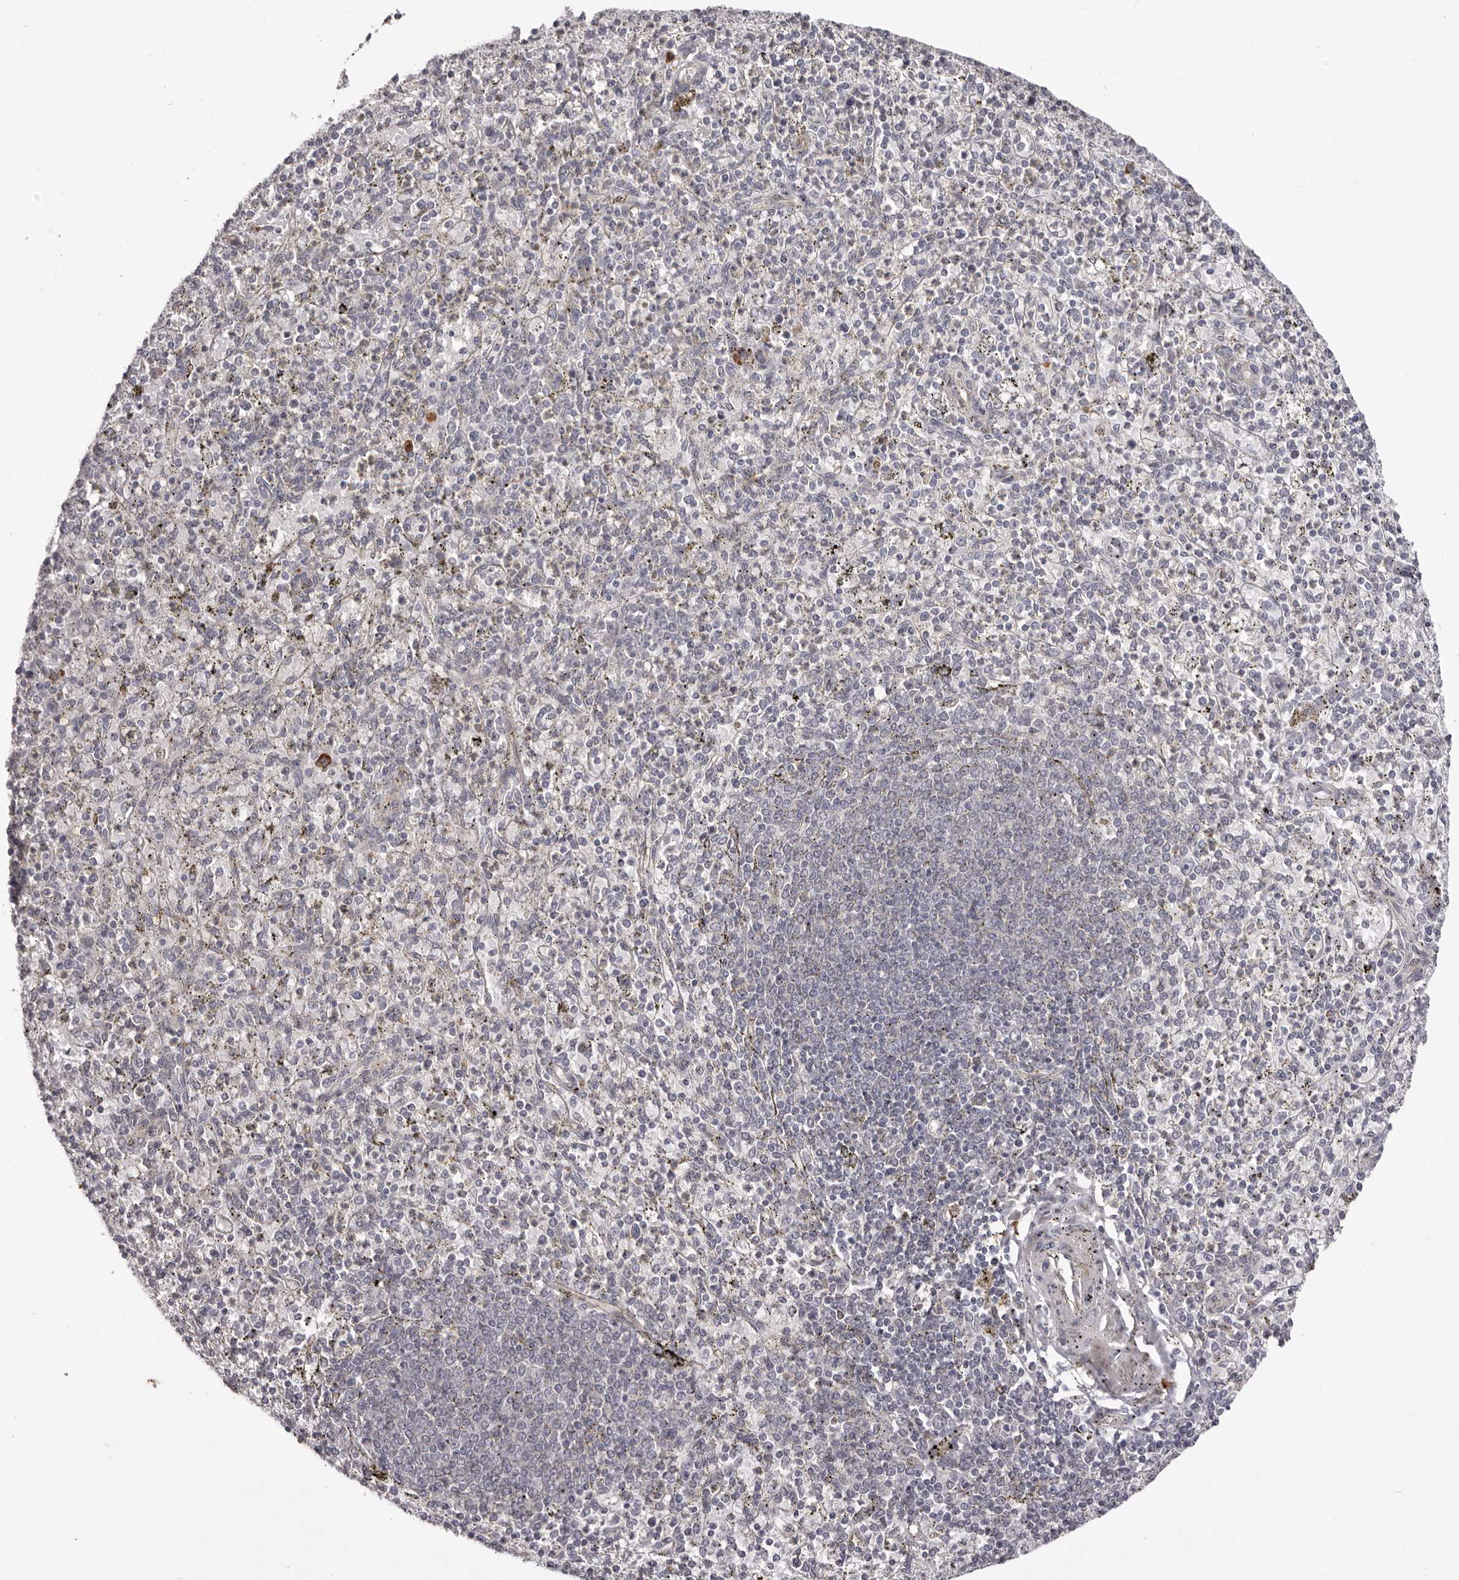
{"staining": {"intensity": "negative", "quantity": "none", "location": "none"}, "tissue": "spleen", "cell_type": "Cells in red pulp", "image_type": "normal", "snomed": [{"axis": "morphology", "description": "Normal tissue, NOS"}, {"axis": "topography", "description": "Spleen"}], "caption": "High power microscopy photomicrograph of an immunohistochemistry micrograph of unremarkable spleen, revealing no significant staining in cells in red pulp.", "gene": "OTUD3", "patient": {"sex": "male", "age": 72}}